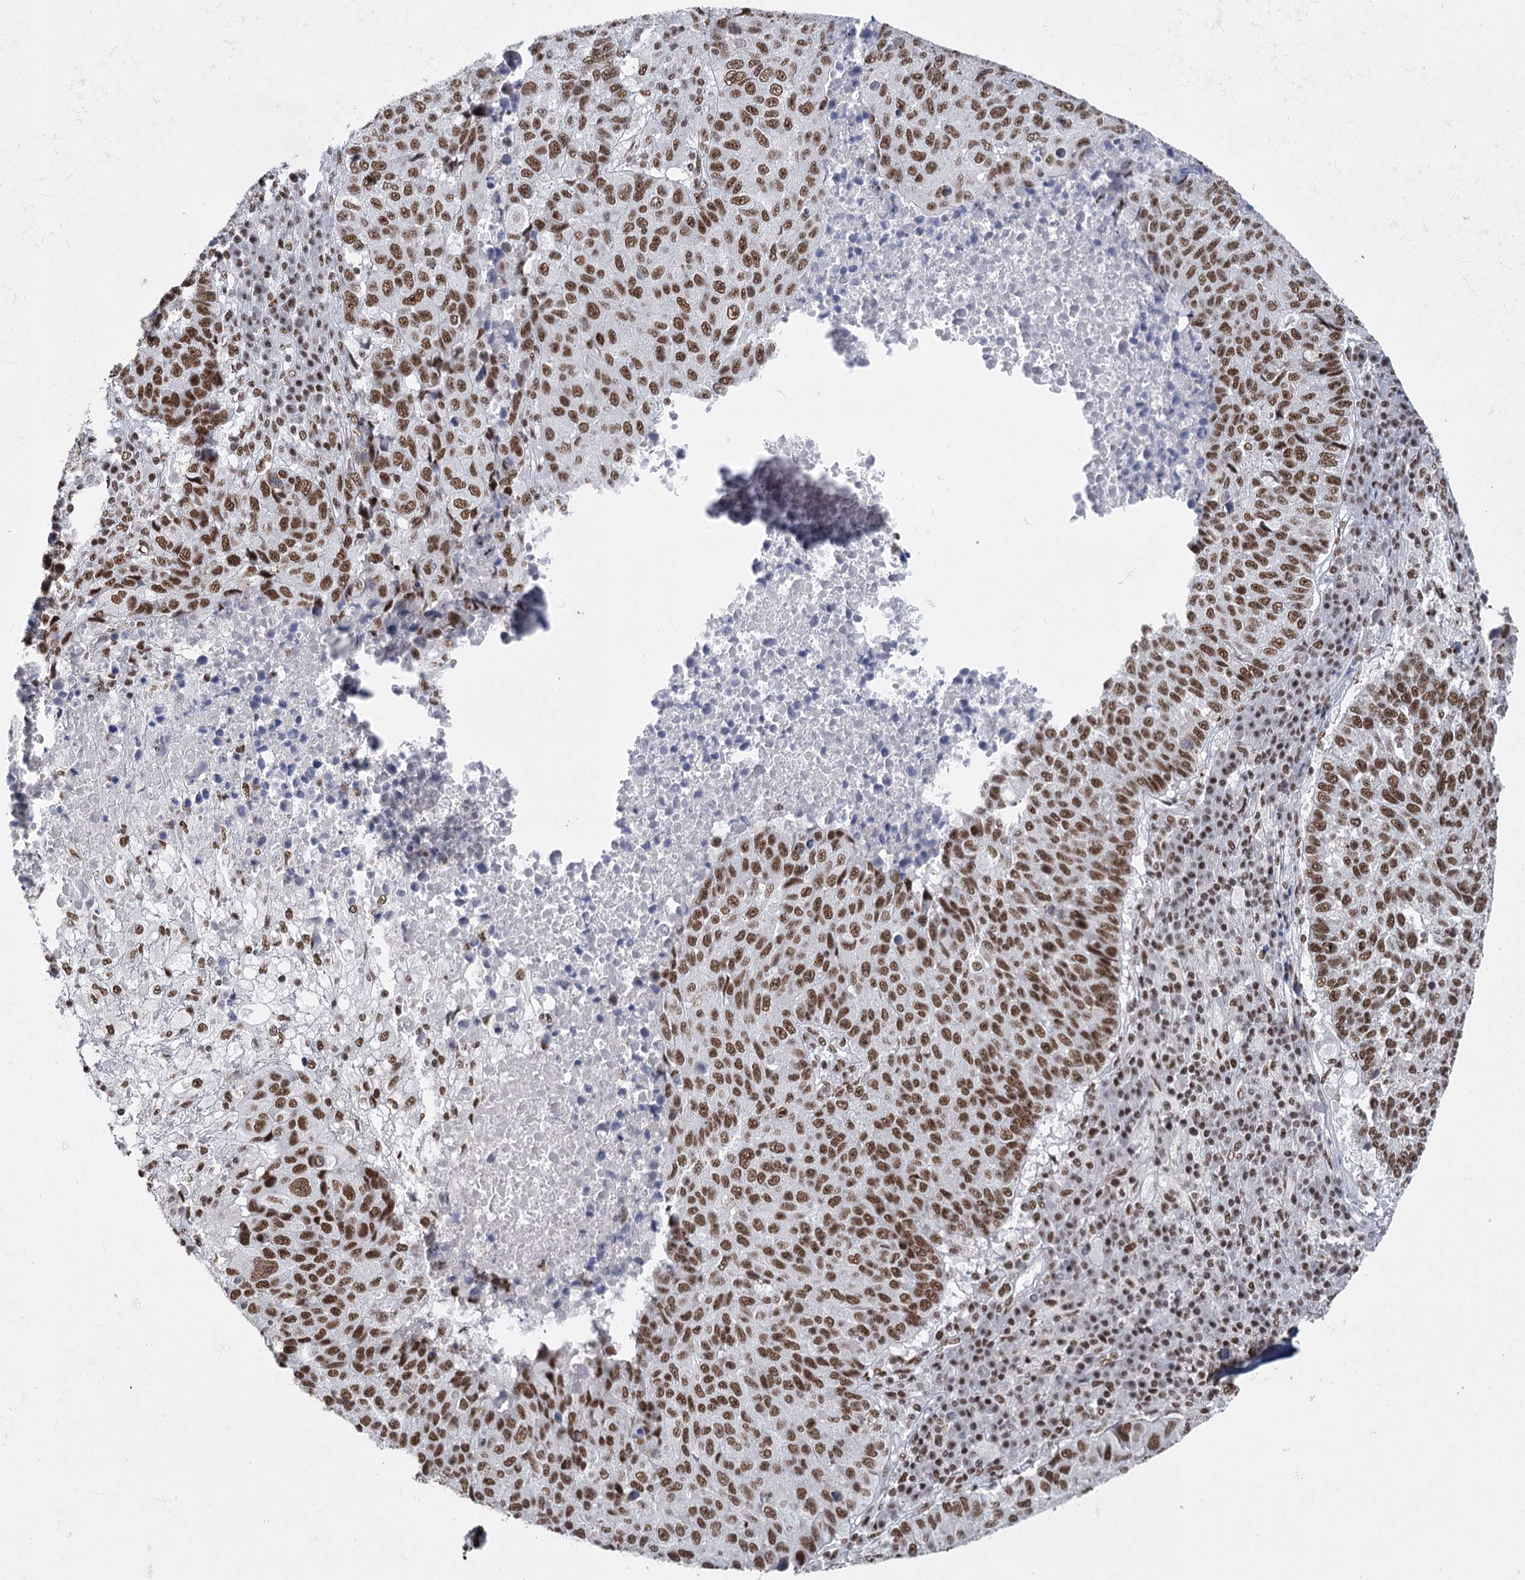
{"staining": {"intensity": "moderate", "quantity": ">75%", "location": "nuclear"}, "tissue": "lung cancer", "cell_type": "Tumor cells", "image_type": "cancer", "snomed": [{"axis": "morphology", "description": "Squamous cell carcinoma, NOS"}, {"axis": "topography", "description": "Lung"}], "caption": "High-power microscopy captured an immunohistochemistry (IHC) micrograph of squamous cell carcinoma (lung), revealing moderate nuclear staining in about >75% of tumor cells.", "gene": "SCAF8", "patient": {"sex": "male", "age": 73}}